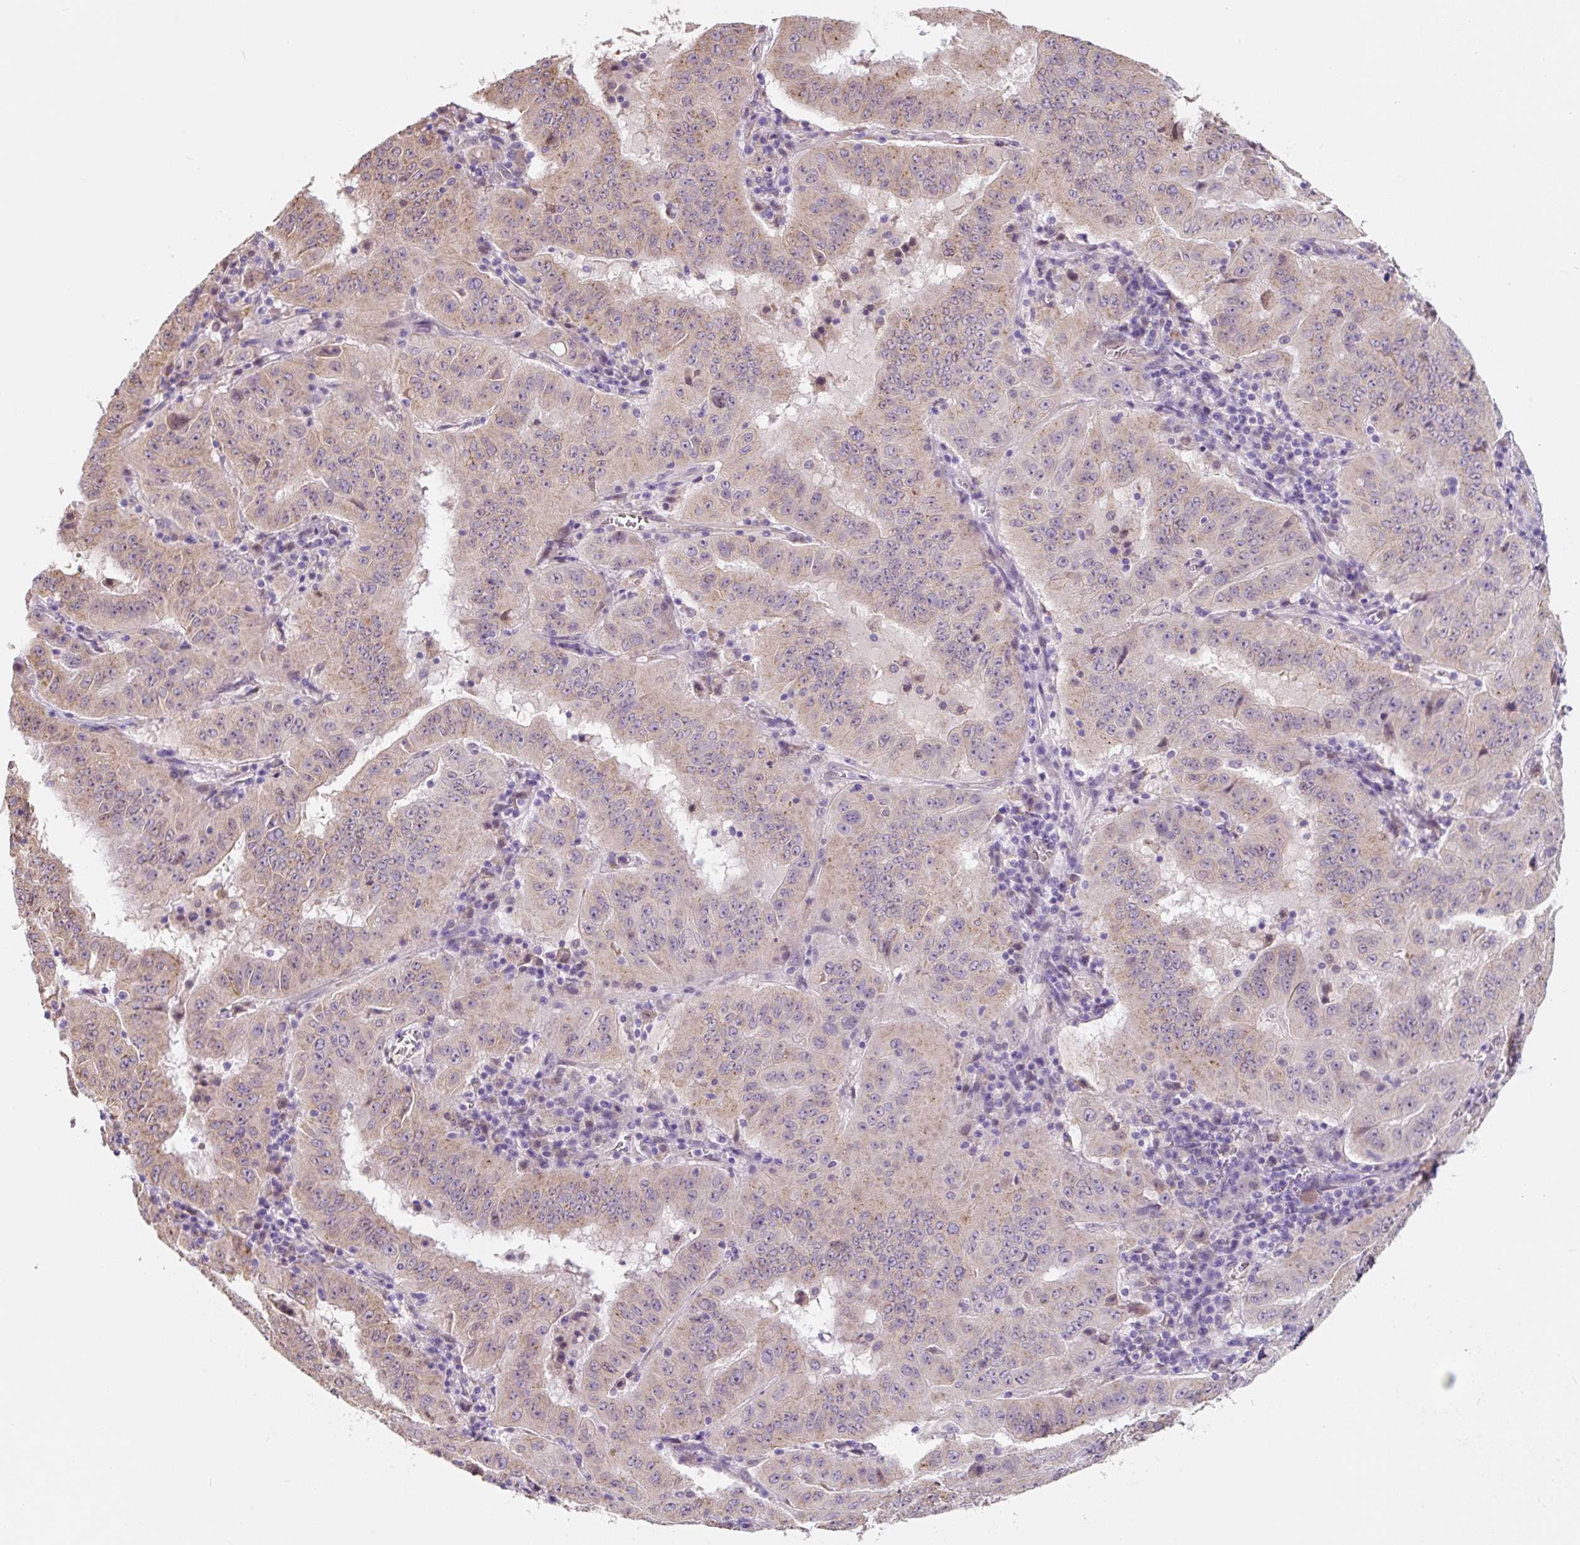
{"staining": {"intensity": "weak", "quantity": ">75%", "location": "cytoplasmic/membranous"}, "tissue": "pancreatic cancer", "cell_type": "Tumor cells", "image_type": "cancer", "snomed": [{"axis": "morphology", "description": "Adenocarcinoma, NOS"}, {"axis": "topography", "description": "Pancreas"}], "caption": "This is a photomicrograph of immunohistochemistry (IHC) staining of pancreatic adenocarcinoma, which shows weak expression in the cytoplasmic/membranous of tumor cells.", "gene": "ASRGL1", "patient": {"sex": "male", "age": 63}}